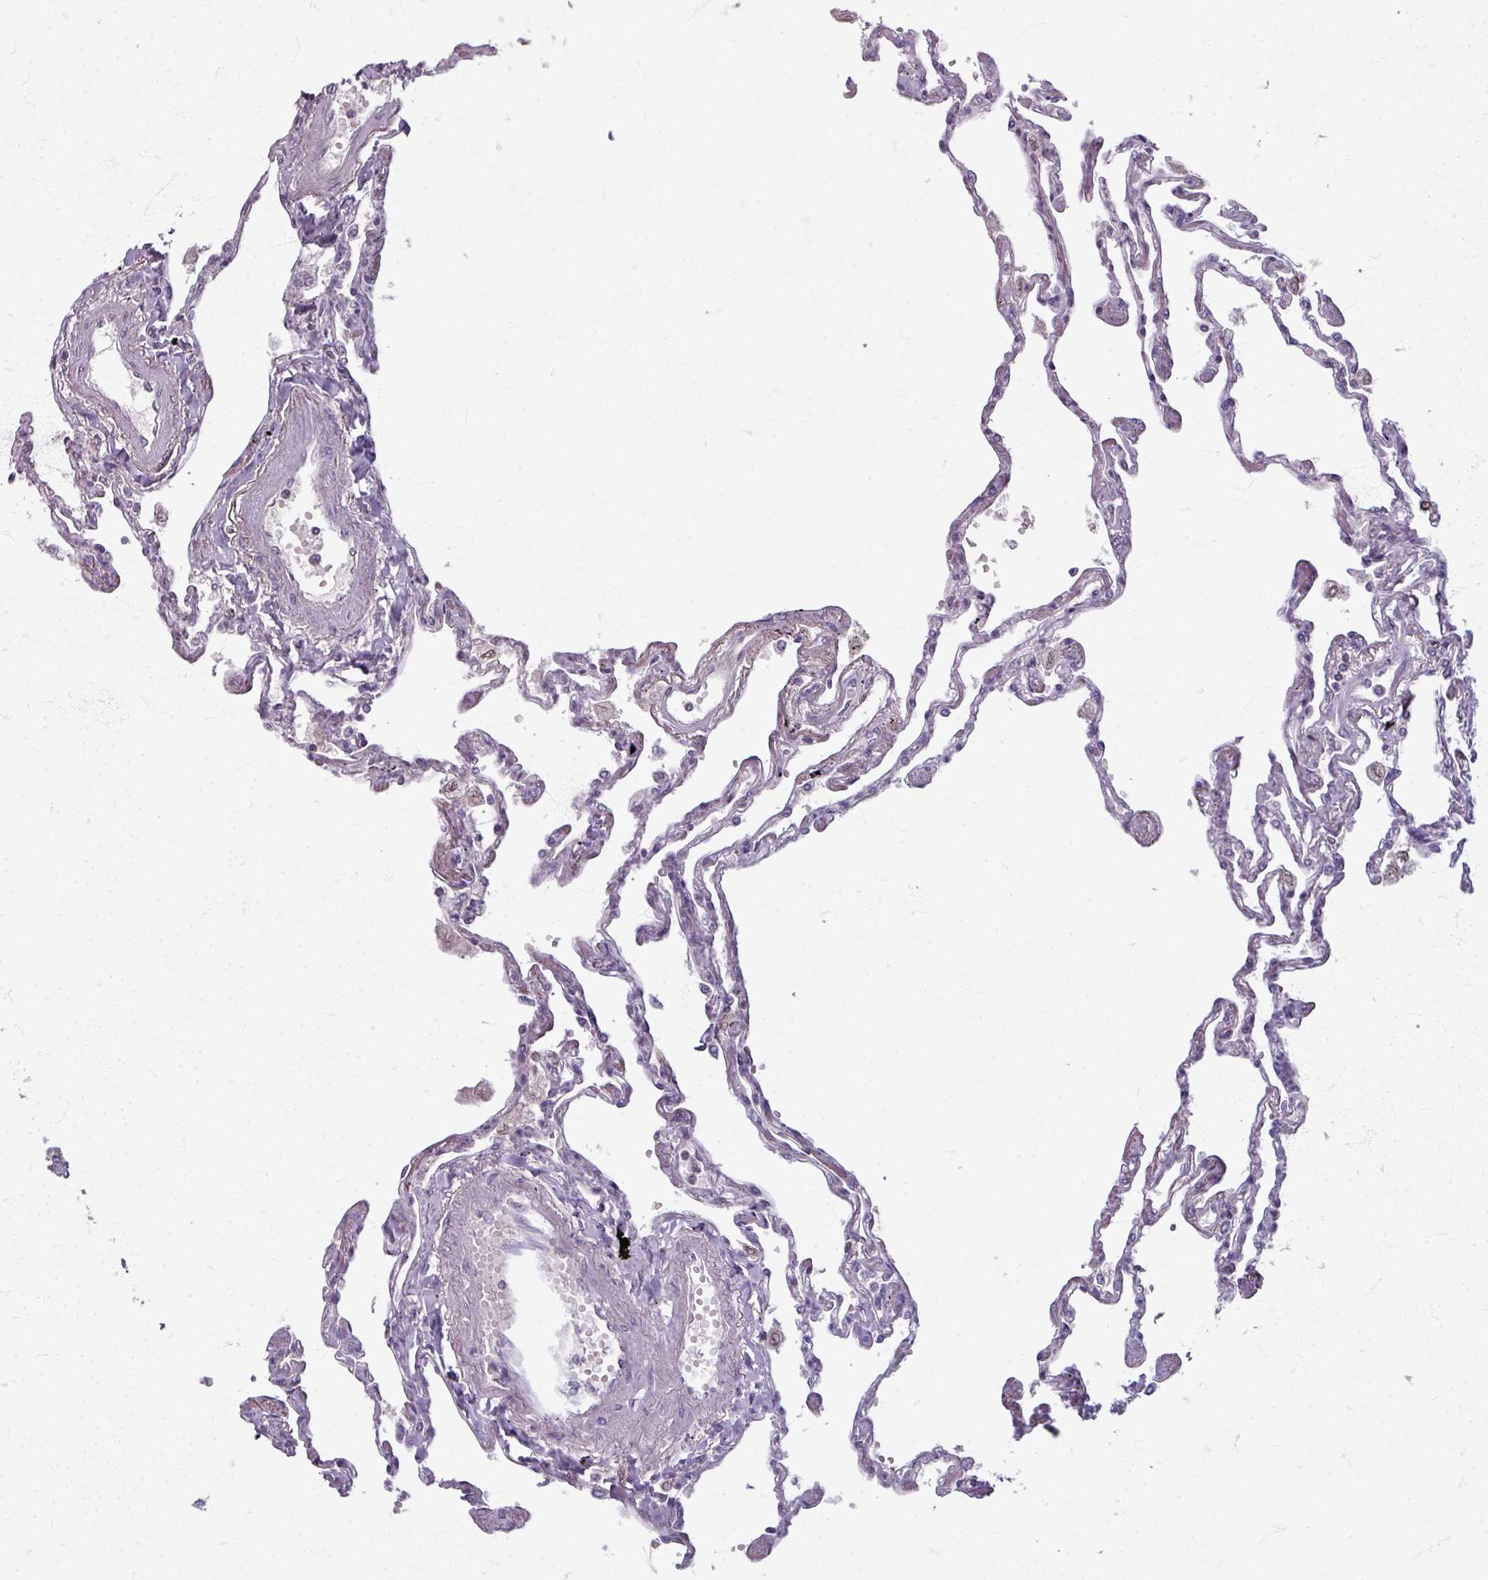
{"staining": {"intensity": "negative", "quantity": "none", "location": "none"}, "tissue": "lung", "cell_type": "Alveolar cells", "image_type": "normal", "snomed": [{"axis": "morphology", "description": "Normal tissue, NOS"}, {"axis": "topography", "description": "Lung"}], "caption": "This micrograph is of benign lung stained with IHC to label a protein in brown with the nuclei are counter-stained blue. There is no staining in alveolar cells.", "gene": "TTLL7", "patient": {"sex": "female", "age": 67}}